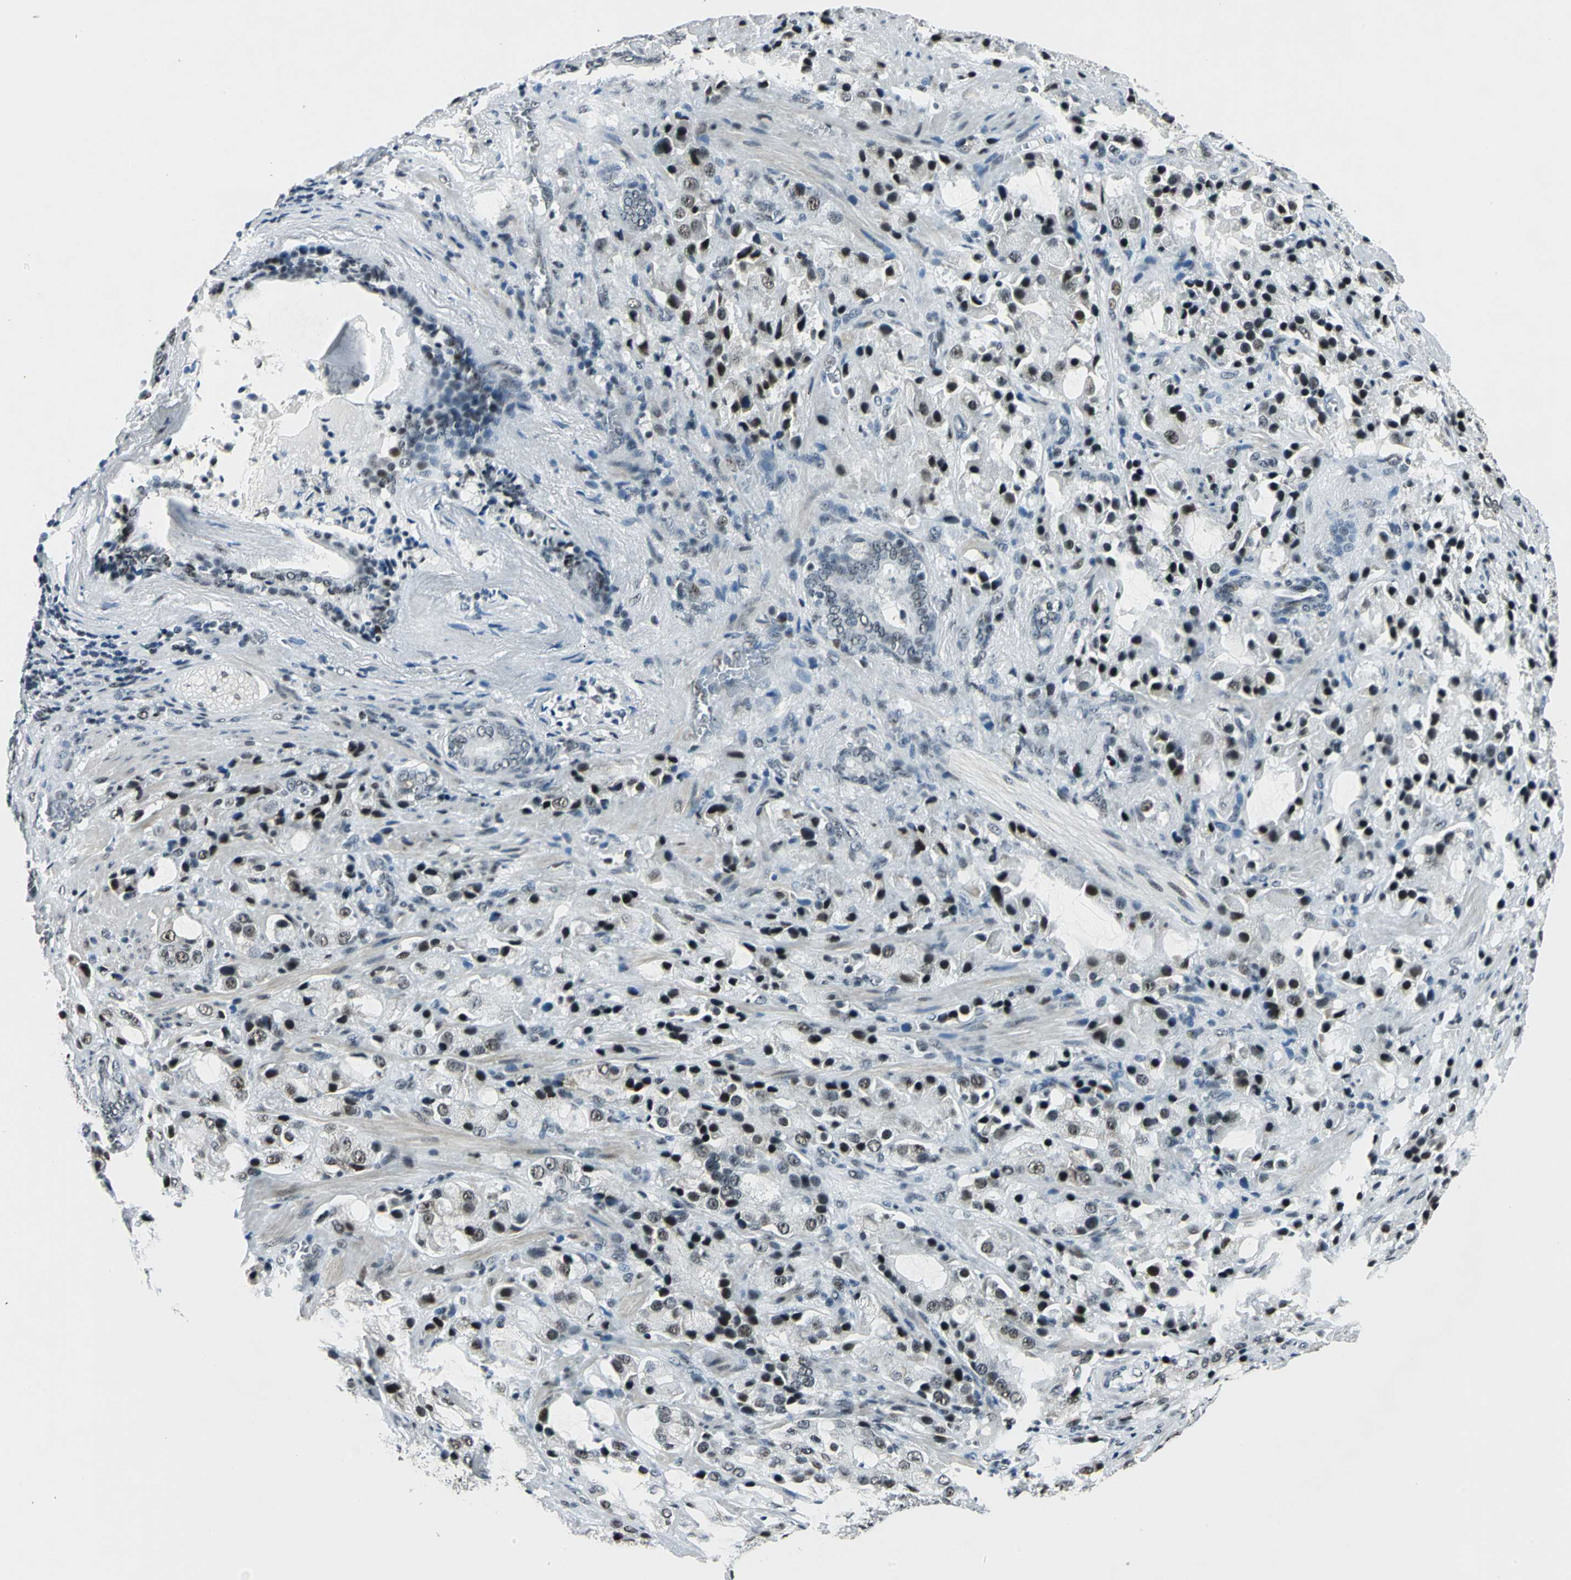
{"staining": {"intensity": "strong", "quantity": ">75%", "location": "nuclear"}, "tissue": "prostate cancer", "cell_type": "Tumor cells", "image_type": "cancer", "snomed": [{"axis": "morphology", "description": "Adenocarcinoma, High grade"}, {"axis": "topography", "description": "Prostate"}], "caption": "IHC of prostate high-grade adenocarcinoma demonstrates high levels of strong nuclear positivity in approximately >75% of tumor cells. The protein of interest is stained brown, and the nuclei are stained in blue (DAB (3,3'-diaminobenzidine) IHC with brightfield microscopy, high magnification).", "gene": "KAT6B", "patient": {"sex": "male", "age": 70}}